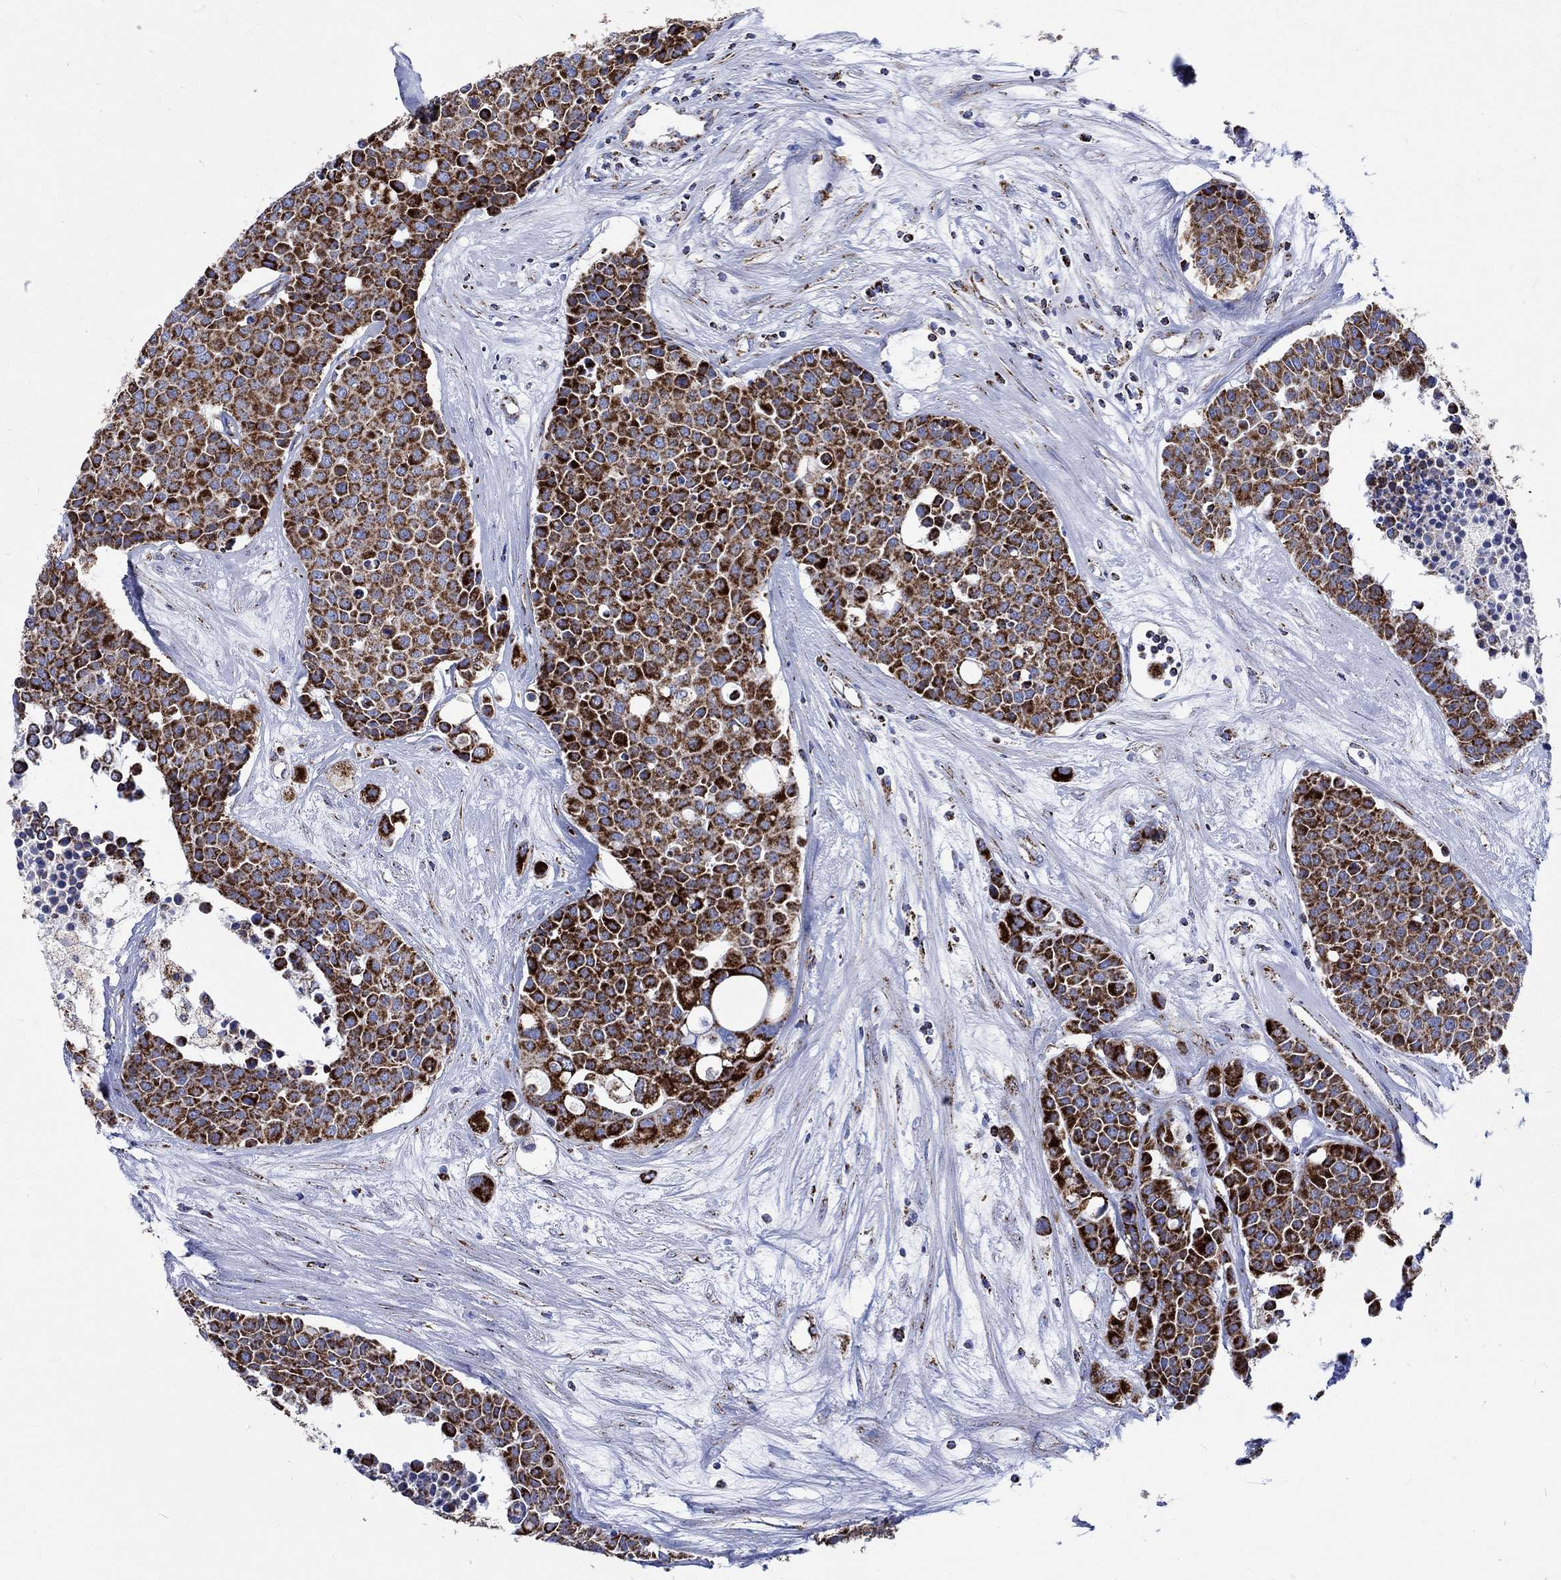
{"staining": {"intensity": "strong", "quantity": ">75%", "location": "cytoplasmic/membranous"}, "tissue": "carcinoid", "cell_type": "Tumor cells", "image_type": "cancer", "snomed": [{"axis": "morphology", "description": "Carcinoid, malignant, NOS"}, {"axis": "topography", "description": "Colon"}], "caption": "Human carcinoid (malignant) stained with a protein marker displays strong staining in tumor cells.", "gene": "RCE1", "patient": {"sex": "male", "age": 81}}